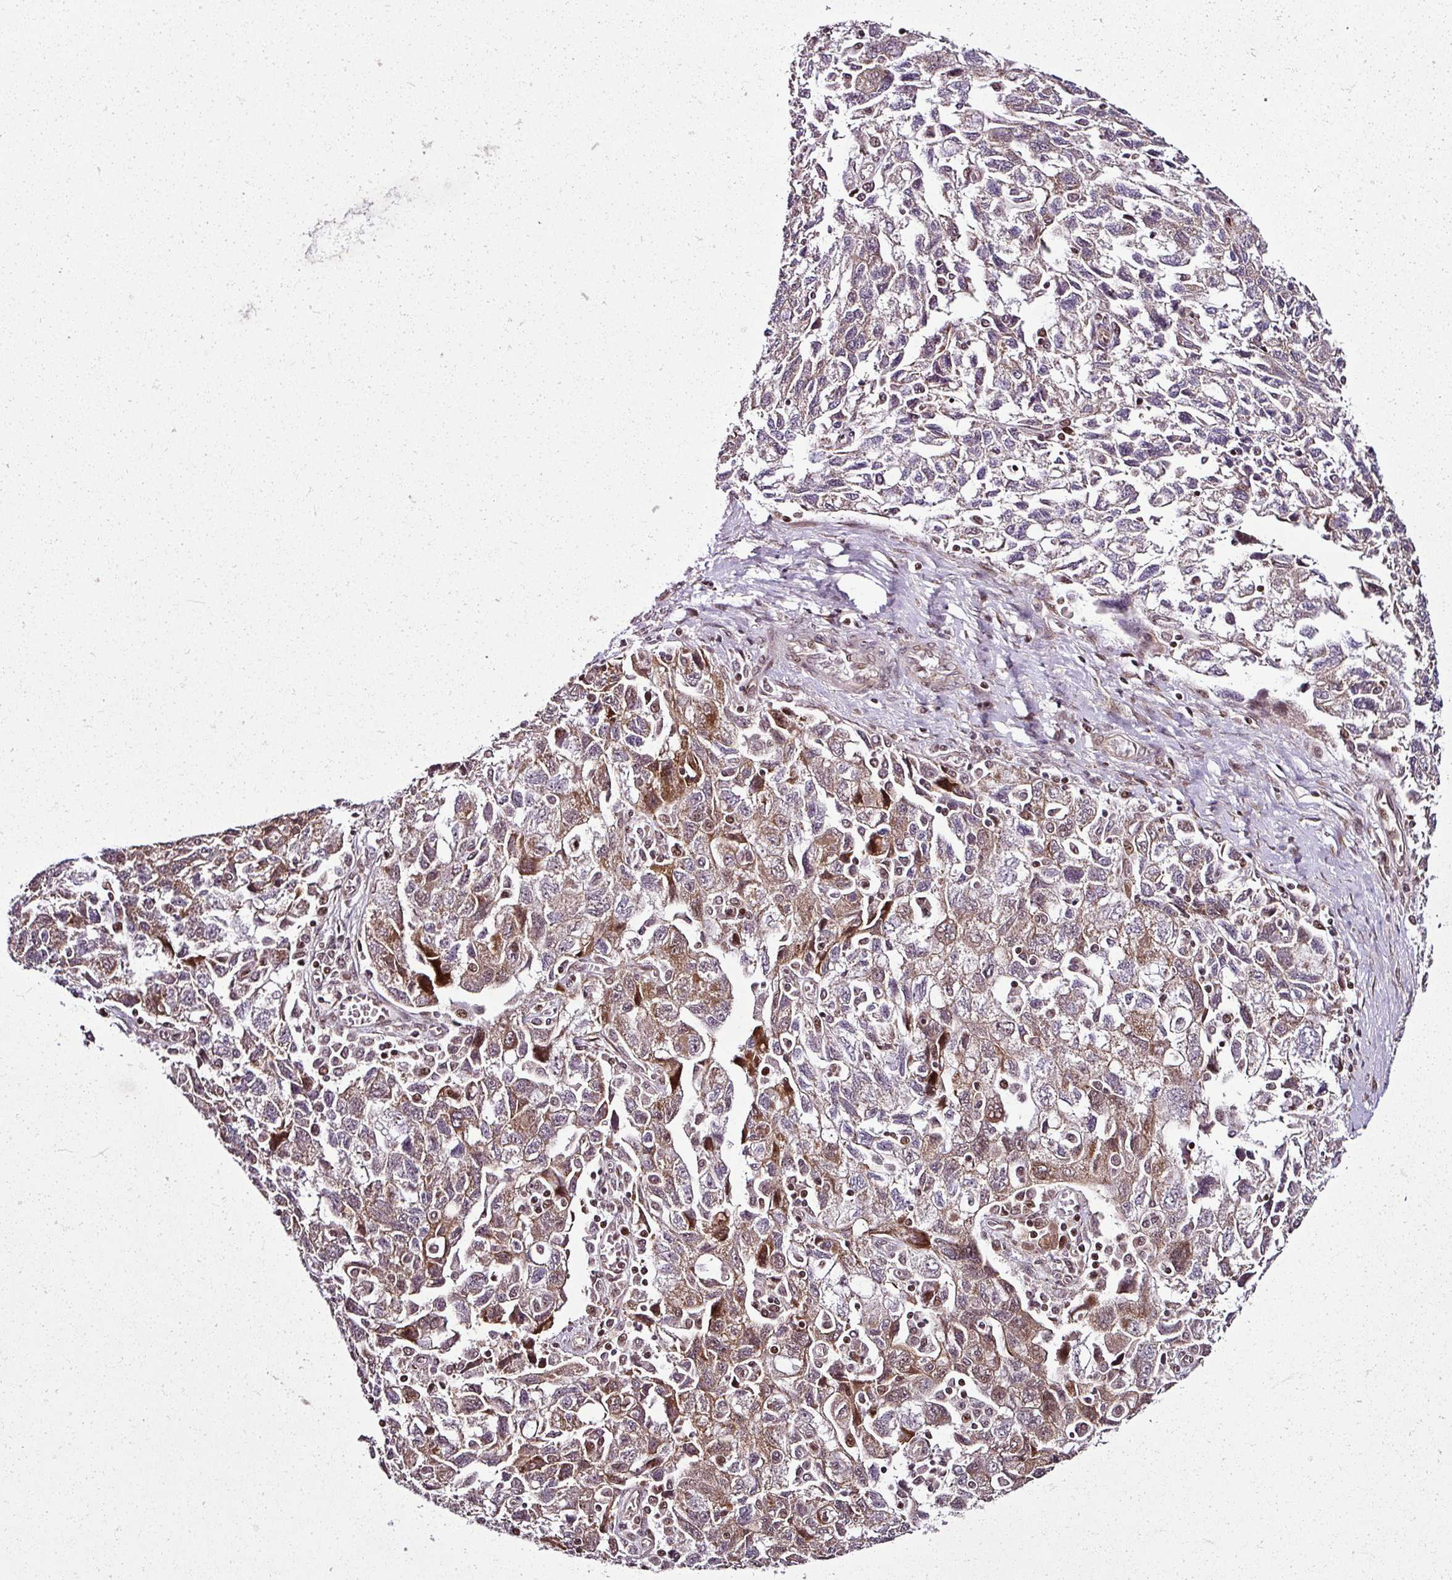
{"staining": {"intensity": "moderate", "quantity": ">75%", "location": "cytoplasmic/membranous,nuclear"}, "tissue": "ovarian cancer", "cell_type": "Tumor cells", "image_type": "cancer", "snomed": [{"axis": "morphology", "description": "Carcinoma, NOS"}, {"axis": "morphology", "description": "Cystadenocarcinoma, serous, NOS"}, {"axis": "topography", "description": "Ovary"}], "caption": "Protein analysis of carcinoma (ovarian) tissue exhibits moderate cytoplasmic/membranous and nuclear positivity in approximately >75% of tumor cells.", "gene": "COPRS", "patient": {"sex": "female", "age": 69}}